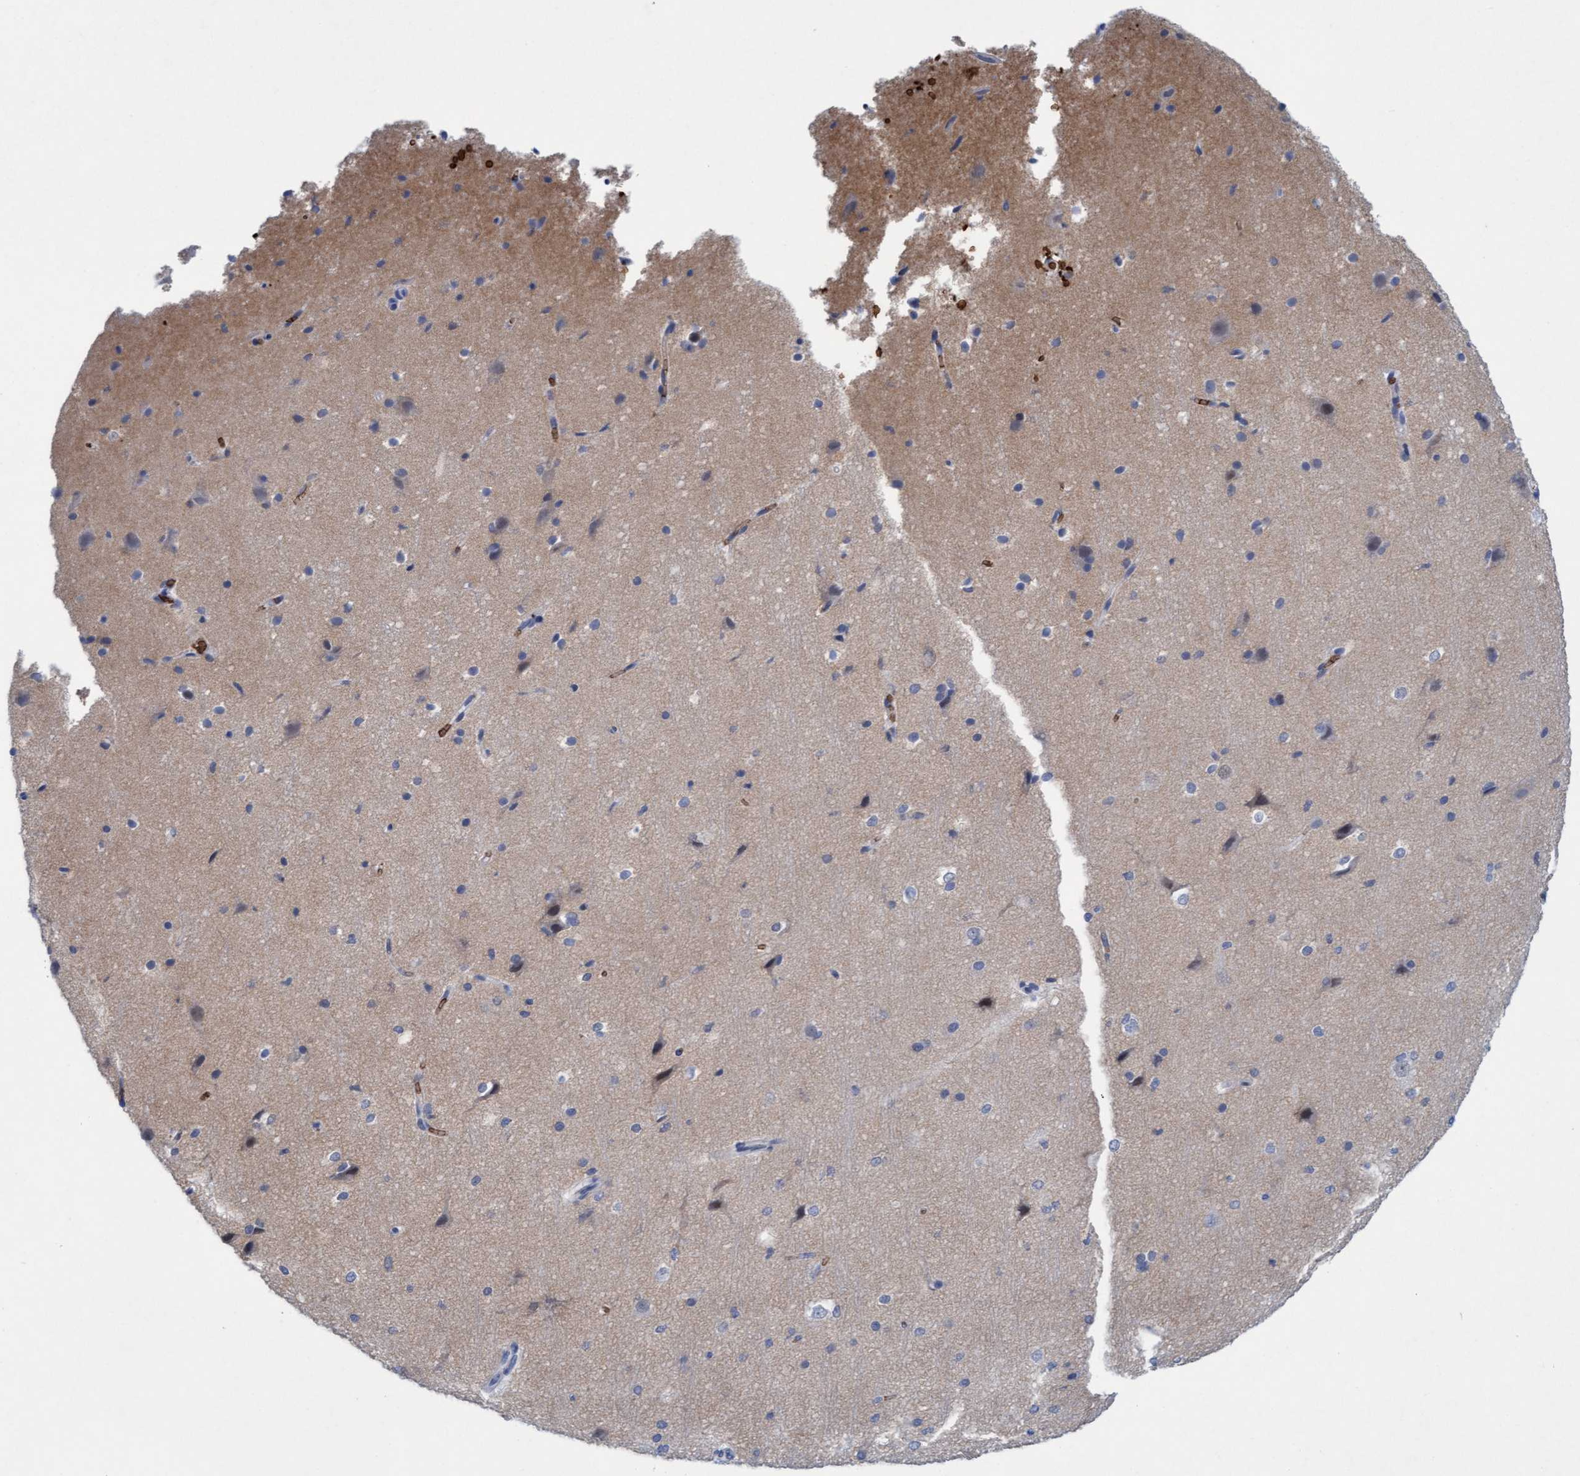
{"staining": {"intensity": "negative", "quantity": "none", "location": "none"}, "tissue": "cerebral cortex", "cell_type": "Endothelial cells", "image_type": "normal", "snomed": [{"axis": "morphology", "description": "Normal tissue, NOS"}, {"axis": "morphology", "description": "Developmental malformation"}, {"axis": "topography", "description": "Cerebral cortex"}], "caption": "This is an immunohistochemistry (IHC) photomicrograph of unremarkable cerebral cortex. There is no positivity in endothelial cells.", "gene": "SPEM2", "patient": {"sex": "female", "age": 30}}